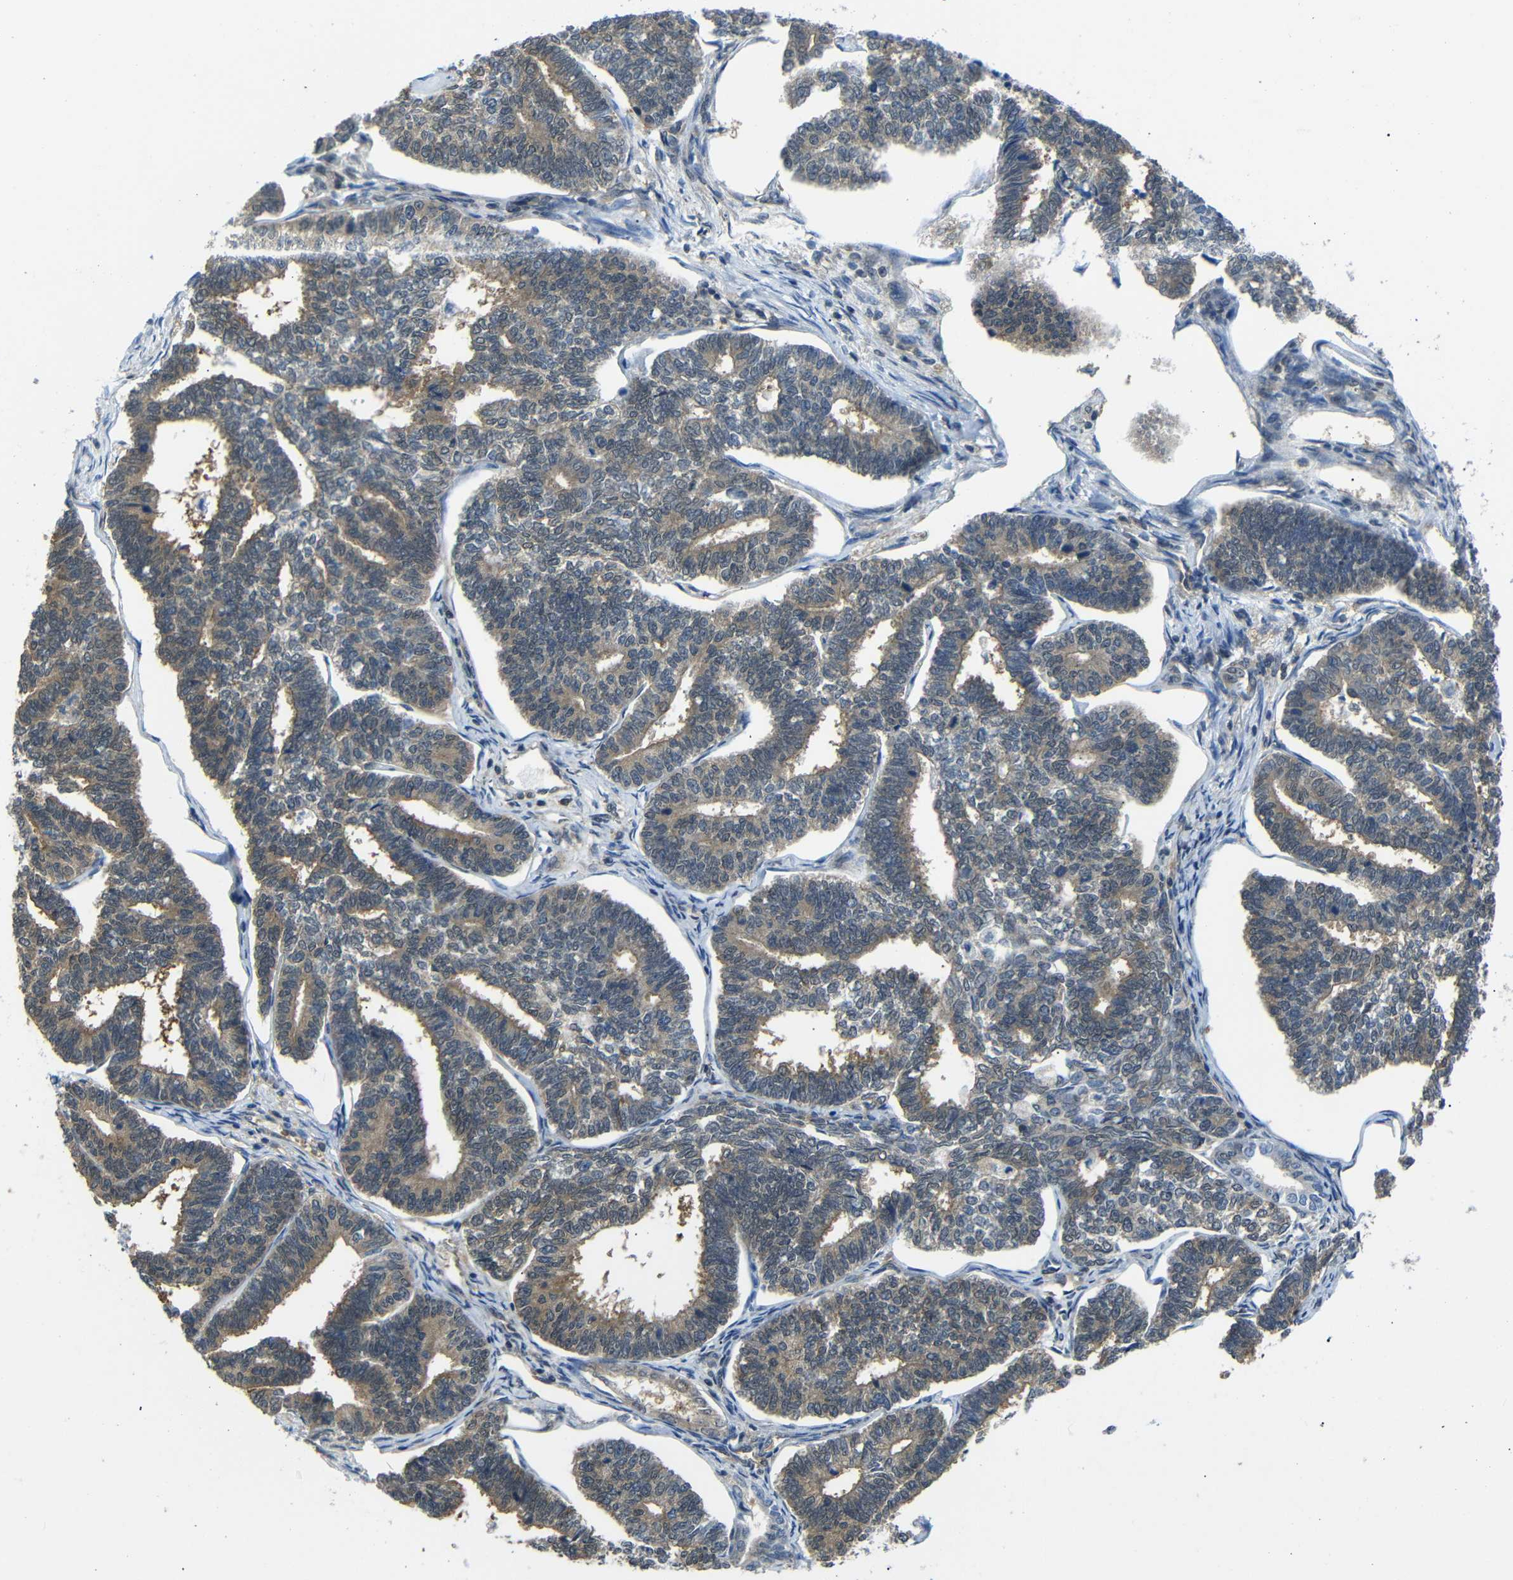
{"staining": {"intensity": "moderate", "quantity": ">75%", "location": "cytoplasmic/membranous"}, "tissue": "endometrial cancer", "cell_type": "Tumor cells", "image_type": "cancer", "snomed": [{"axis": "morphology", "description": "Adenocarcinoma, NOS"}, {"axis": "topography", "description": "Endometrium"}], "caption": "A brown stain highlights moderate cytoplasmic/membranous staining of a protein in endometrial adenocarcinoma tumor cells. (IHC, brightfield microscopy, high magnification).", "gene": "UBXN1", "patient": {"sex": "female", "age": 70}}